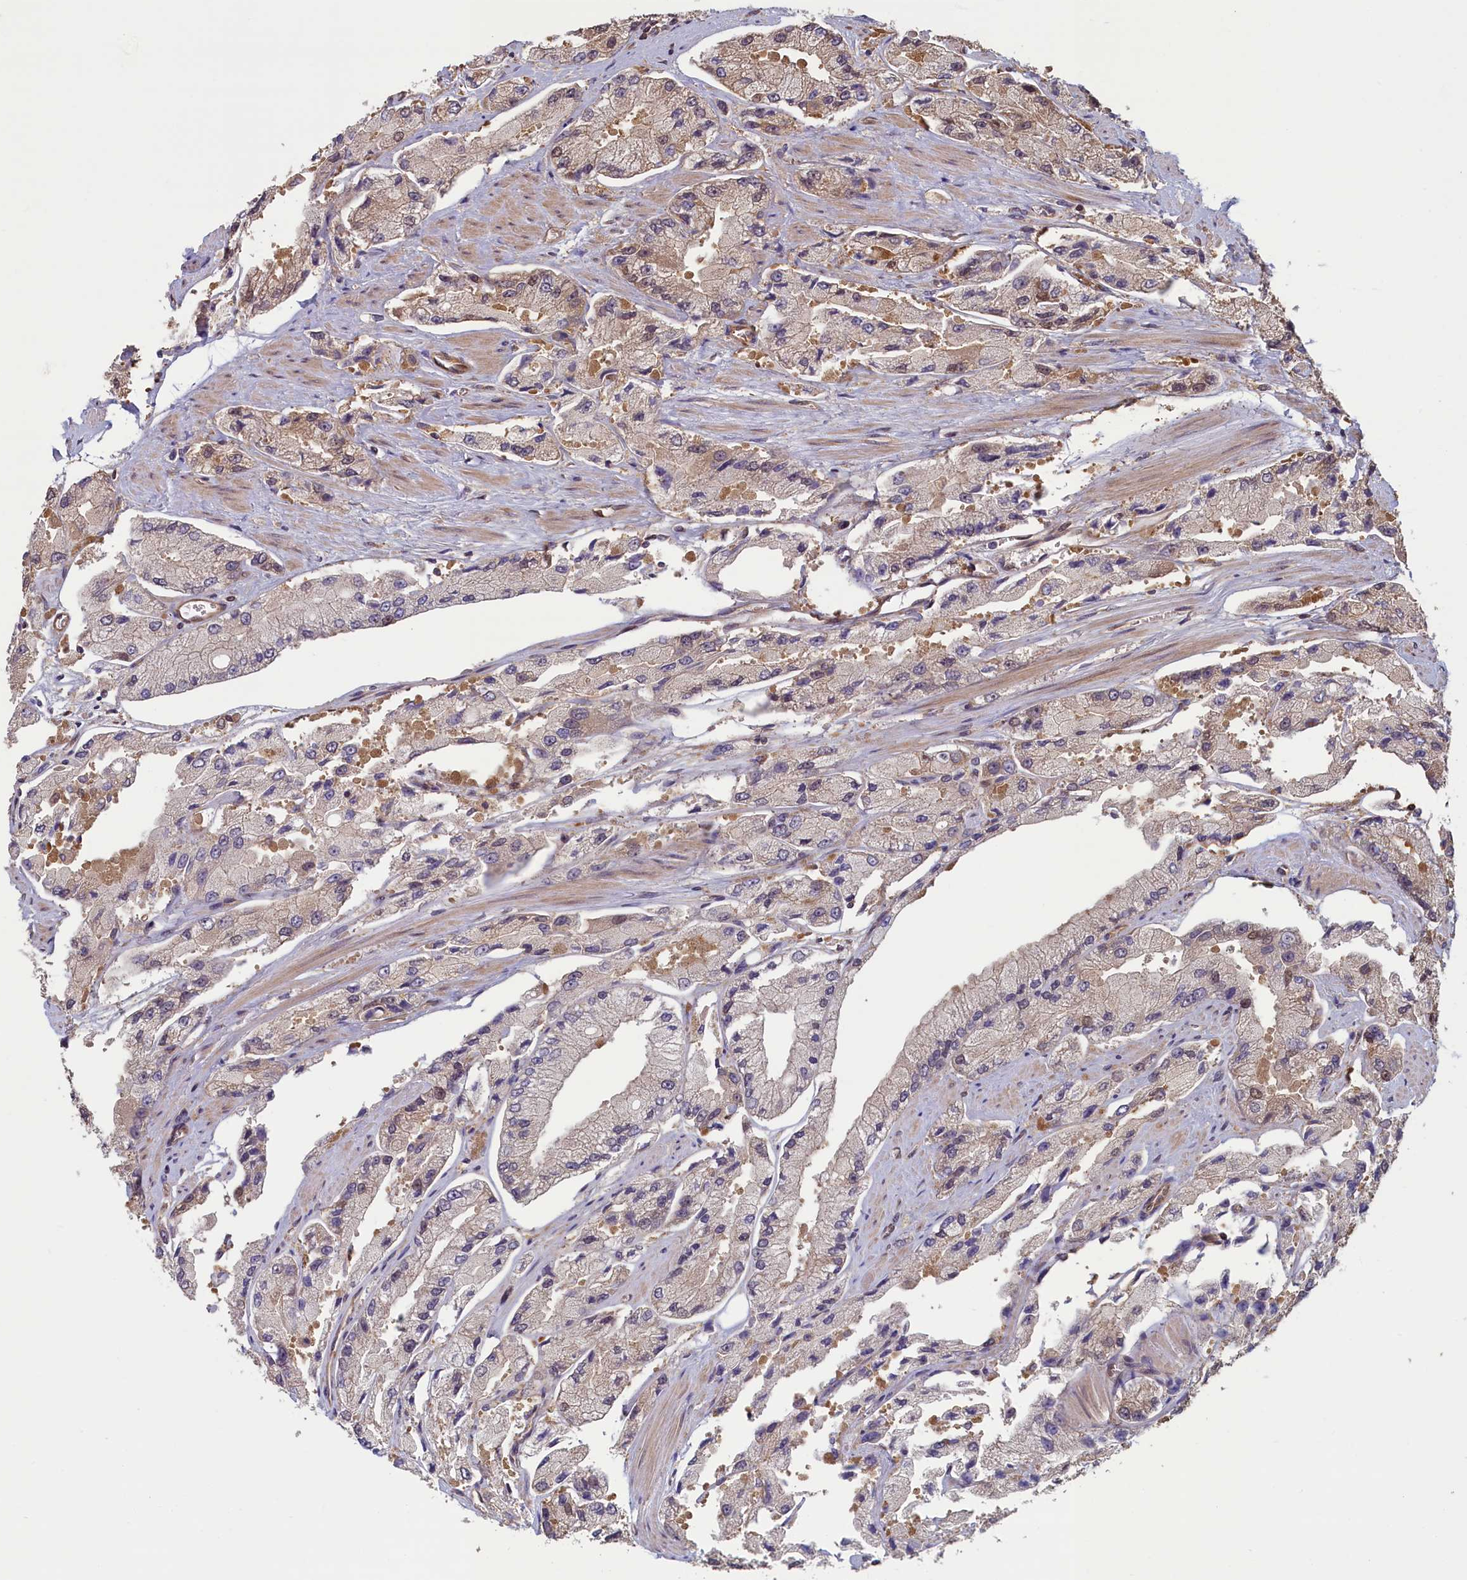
{"staining": {"intensity": "weak", "quantity": "<25%", "location": "cytoplasmic/membranous,nuclear"}, "tissue": "prostate cancer", "cell_type": "Tumor cells", "image_type": "cancer", "snomed": [{"axis": "morphology", "description": "Adenocarcinoma, High grade"}, {"axis": "topography", "description": "Prostate"}], "caption": "This is an IHC photomicrograph of human adenocarcinoma (high-grade) (prostate). There is no staining in tumor cells.", "gene": "CIAO2B", "patient": {"sex": "male", "age": 58}}